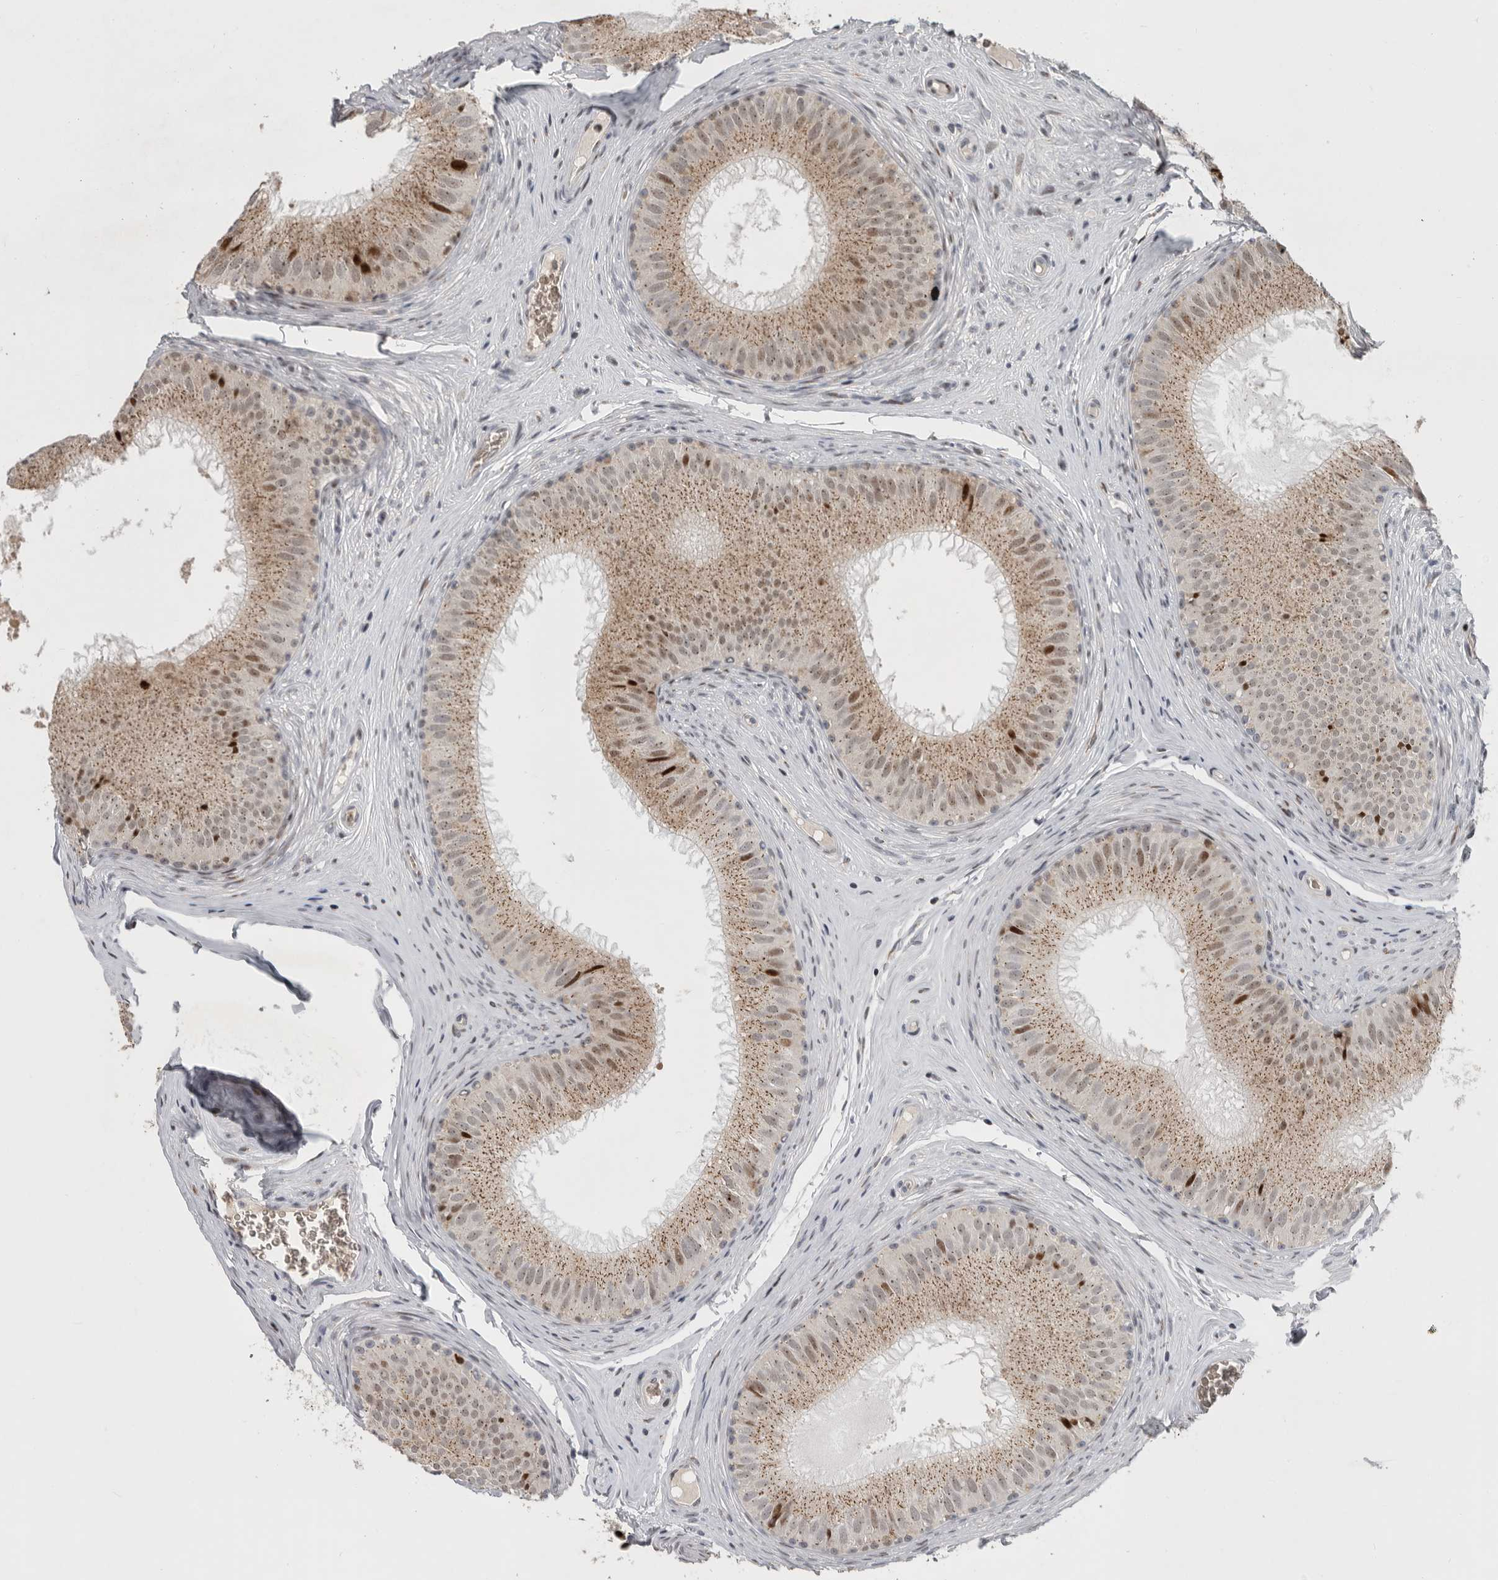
{"staining": {"intensity": "moderate", "quantity": "<25%", "location": "cytoplasmic/membranous,nuclear"}, "tissue": "epididymis", "cell_type": "Glandular cells", "image_type": "normal", "snomed": [{"axis": "morphology", "description": "Normal tissue, NOS"}, {"axis": "topography", "description": "Epididymis"}], "caption": "A brown stain highlights moderate cytoplasmic/membranous,nuclear expression of a protein in glandular cells of benign epididymis. The staining is performed using DAB (3,3'-diaminobenzidine) brown chromogen to label protein expression. The nuclei are counter-stained blue using hematoxylin.", "gene": "PCMTD1", "patient": {"sex": "male", "age": 32}}